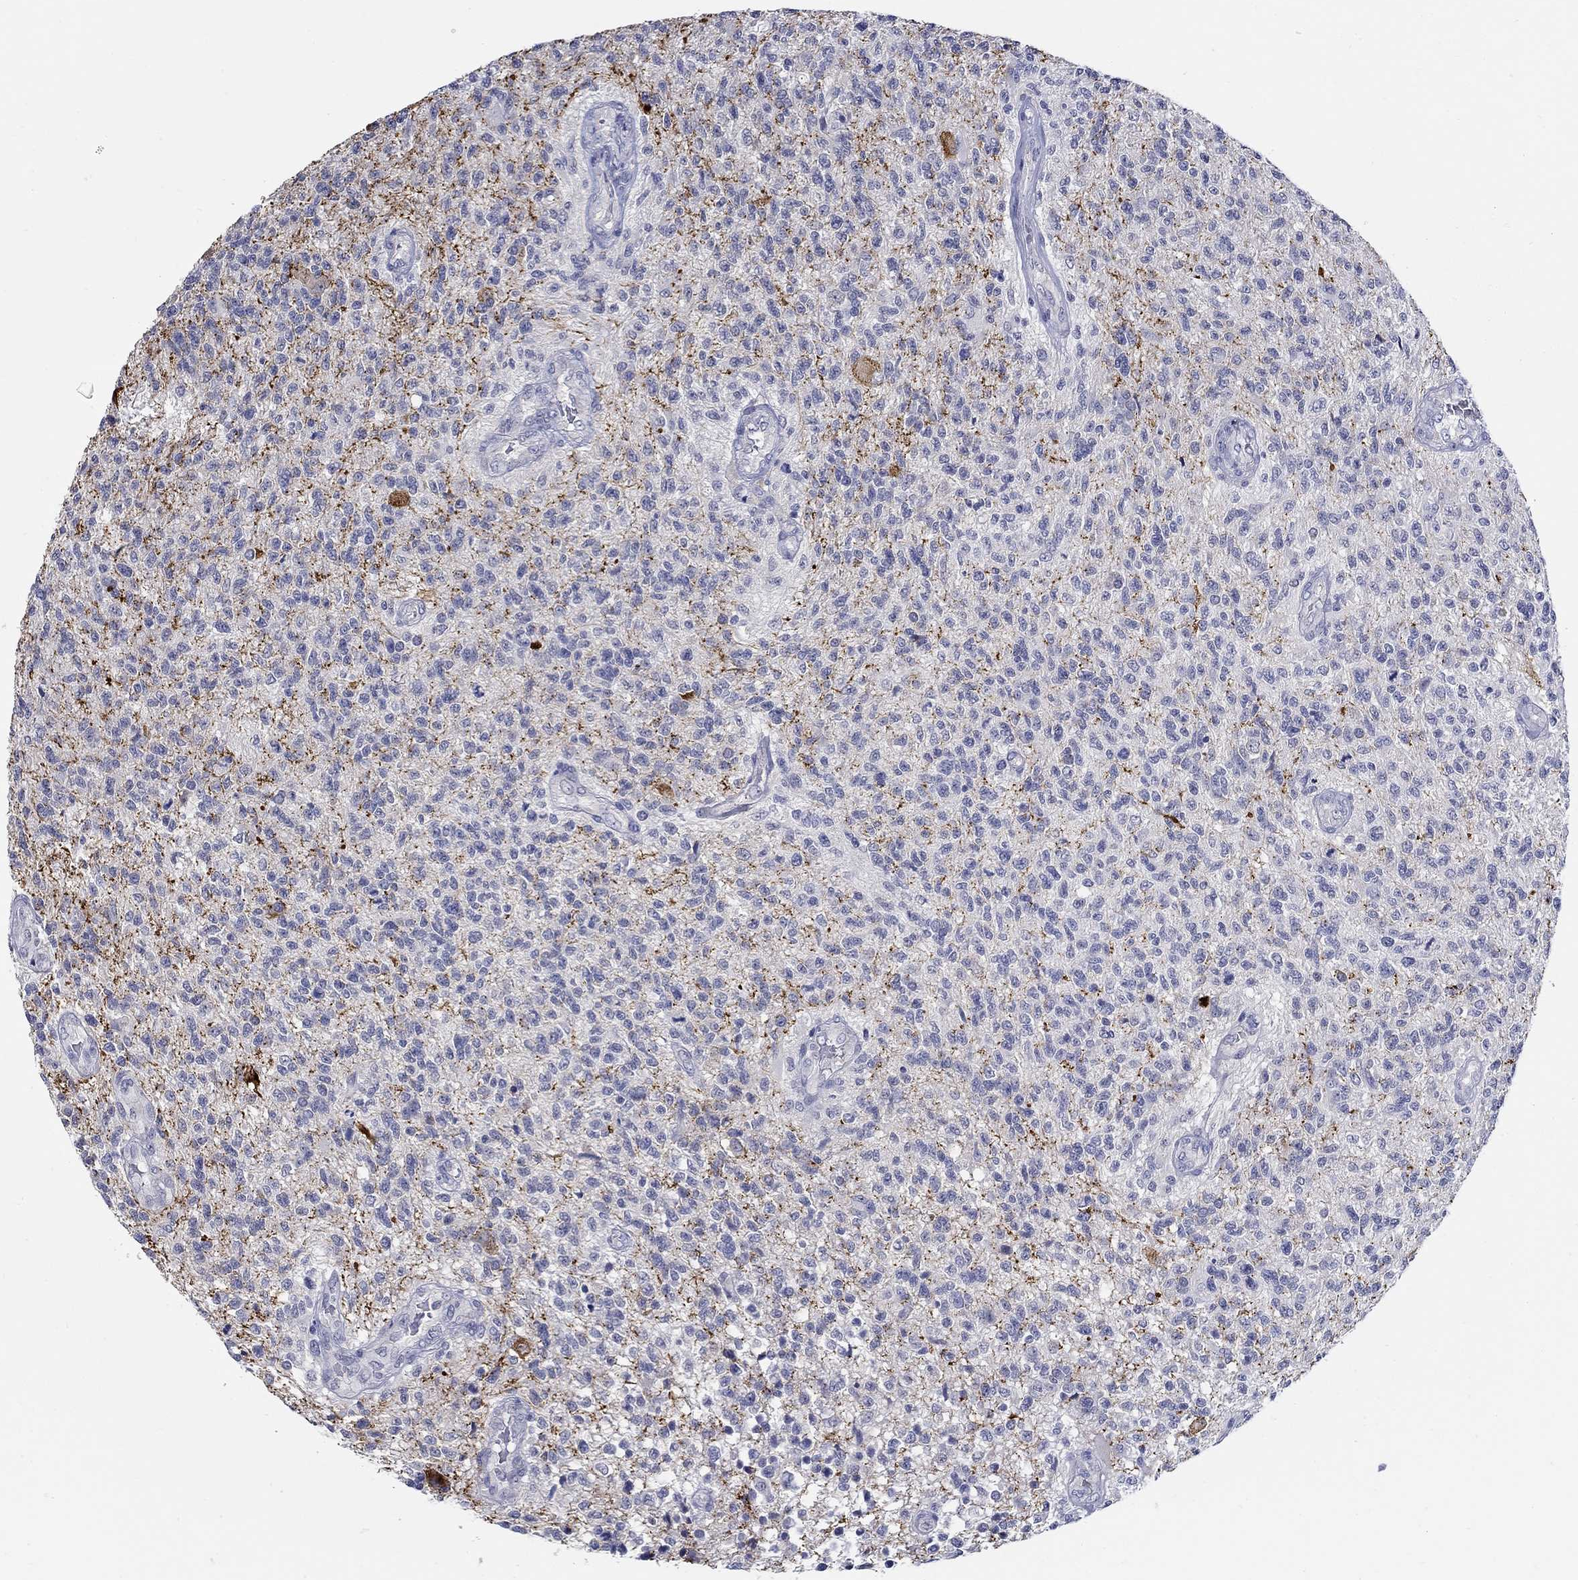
{"staining": {"intensity": "negative", "quantity": "none", "location": "none"}, "tissue": "glioma", "cell_type": "Tumor cells", "image_type": "cancer", "snomed": [{"axis": "morphology", "description": "Glioma, malignant, High grade"}, {"axis": "topography", "description": "Brain"}], "caption": "Tumor cells are negative for protein expression in human malignant high-grade glioma.", "gene": "SLC30A3", "patient": {"sex": "male", "age": 56}}